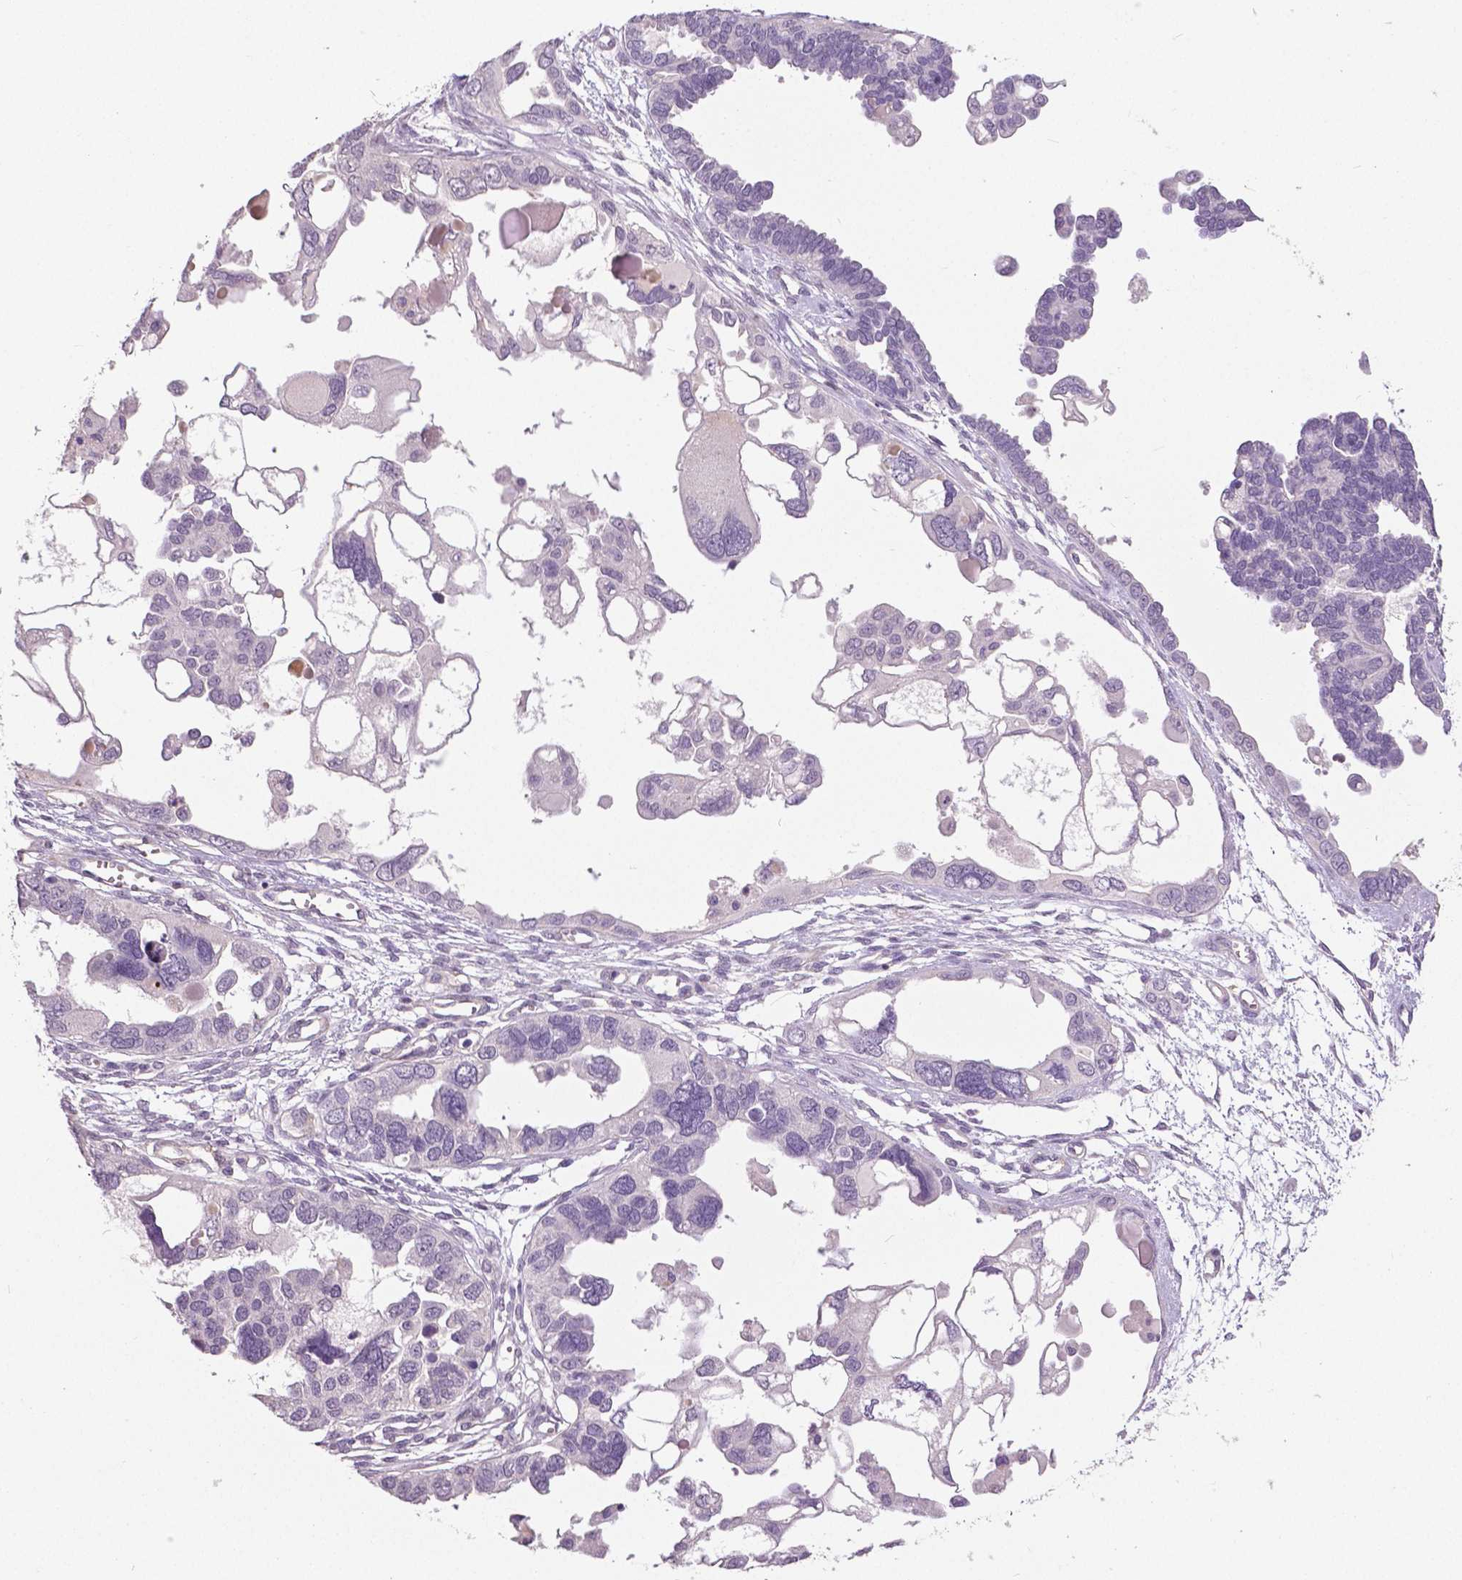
{"staining": {"intensity": "negative", "quantity": "none", "location": "none"}, "tissue": "ovarian cancer", "cell_type": "Tumor cells", "image_type": "cancer", "snomed": [{"axis": "morphology", "description": "Cystadenocarcinoma, serous, NOS"}, {"axis": "topography", "description": "Ovary"}], "caption": "IHC micrograph of ovarian cancer (serous cystadenocarcinoma) stained for a protein (brown), which shows no positivity in tumor cells. Brightfield microscopy of immunohistochemistry (IHC) stained with DAB (3,3'-diaminobenzidine) (brown) and hematoxylin (blue), captured at high magnification.", "gene": "FOXA1", "patient": {"sex": "female", "age": 51}}